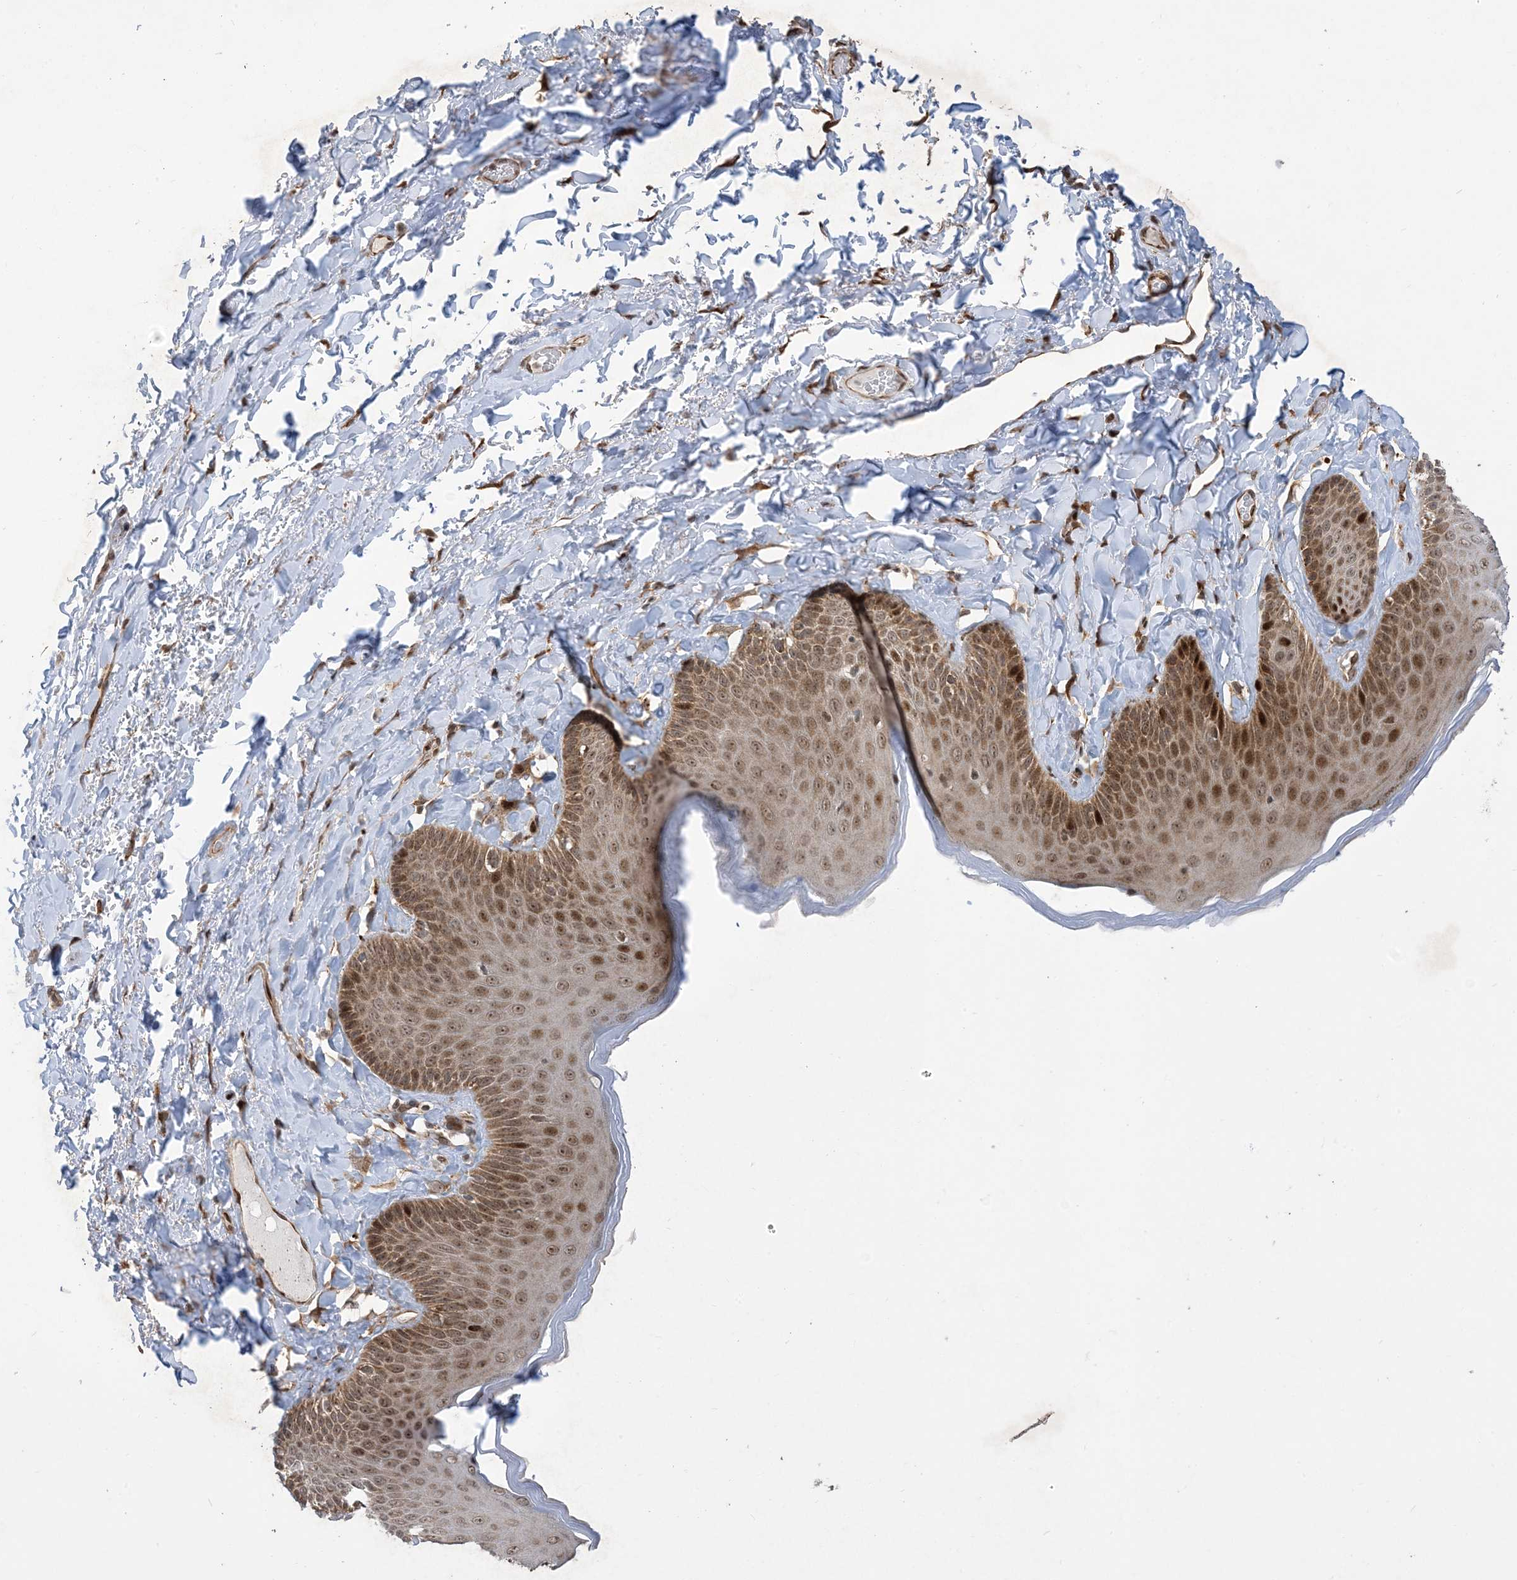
{"staining": {"intensity": "strong", "quantity": ">75%", "location": "cytoplasmic/membranous,nuclear"}, "tissue": "skin", "cell_type": "Epidermal cells", "image_type": "normal", "snomed": [{"axis": "morphology", "description": "Normal tissue, NOS"}, {"axis": "topography", "description": "Anal"}], "caption": "About >75% of epidermal cells in normal skin demonstrate strong cytoplasmic/membranous,nuclear protein staining as visualized by brown immunohistochemical staining.", "gene": "FAM9B", "patient": {"sex": "male", "age": 69}}